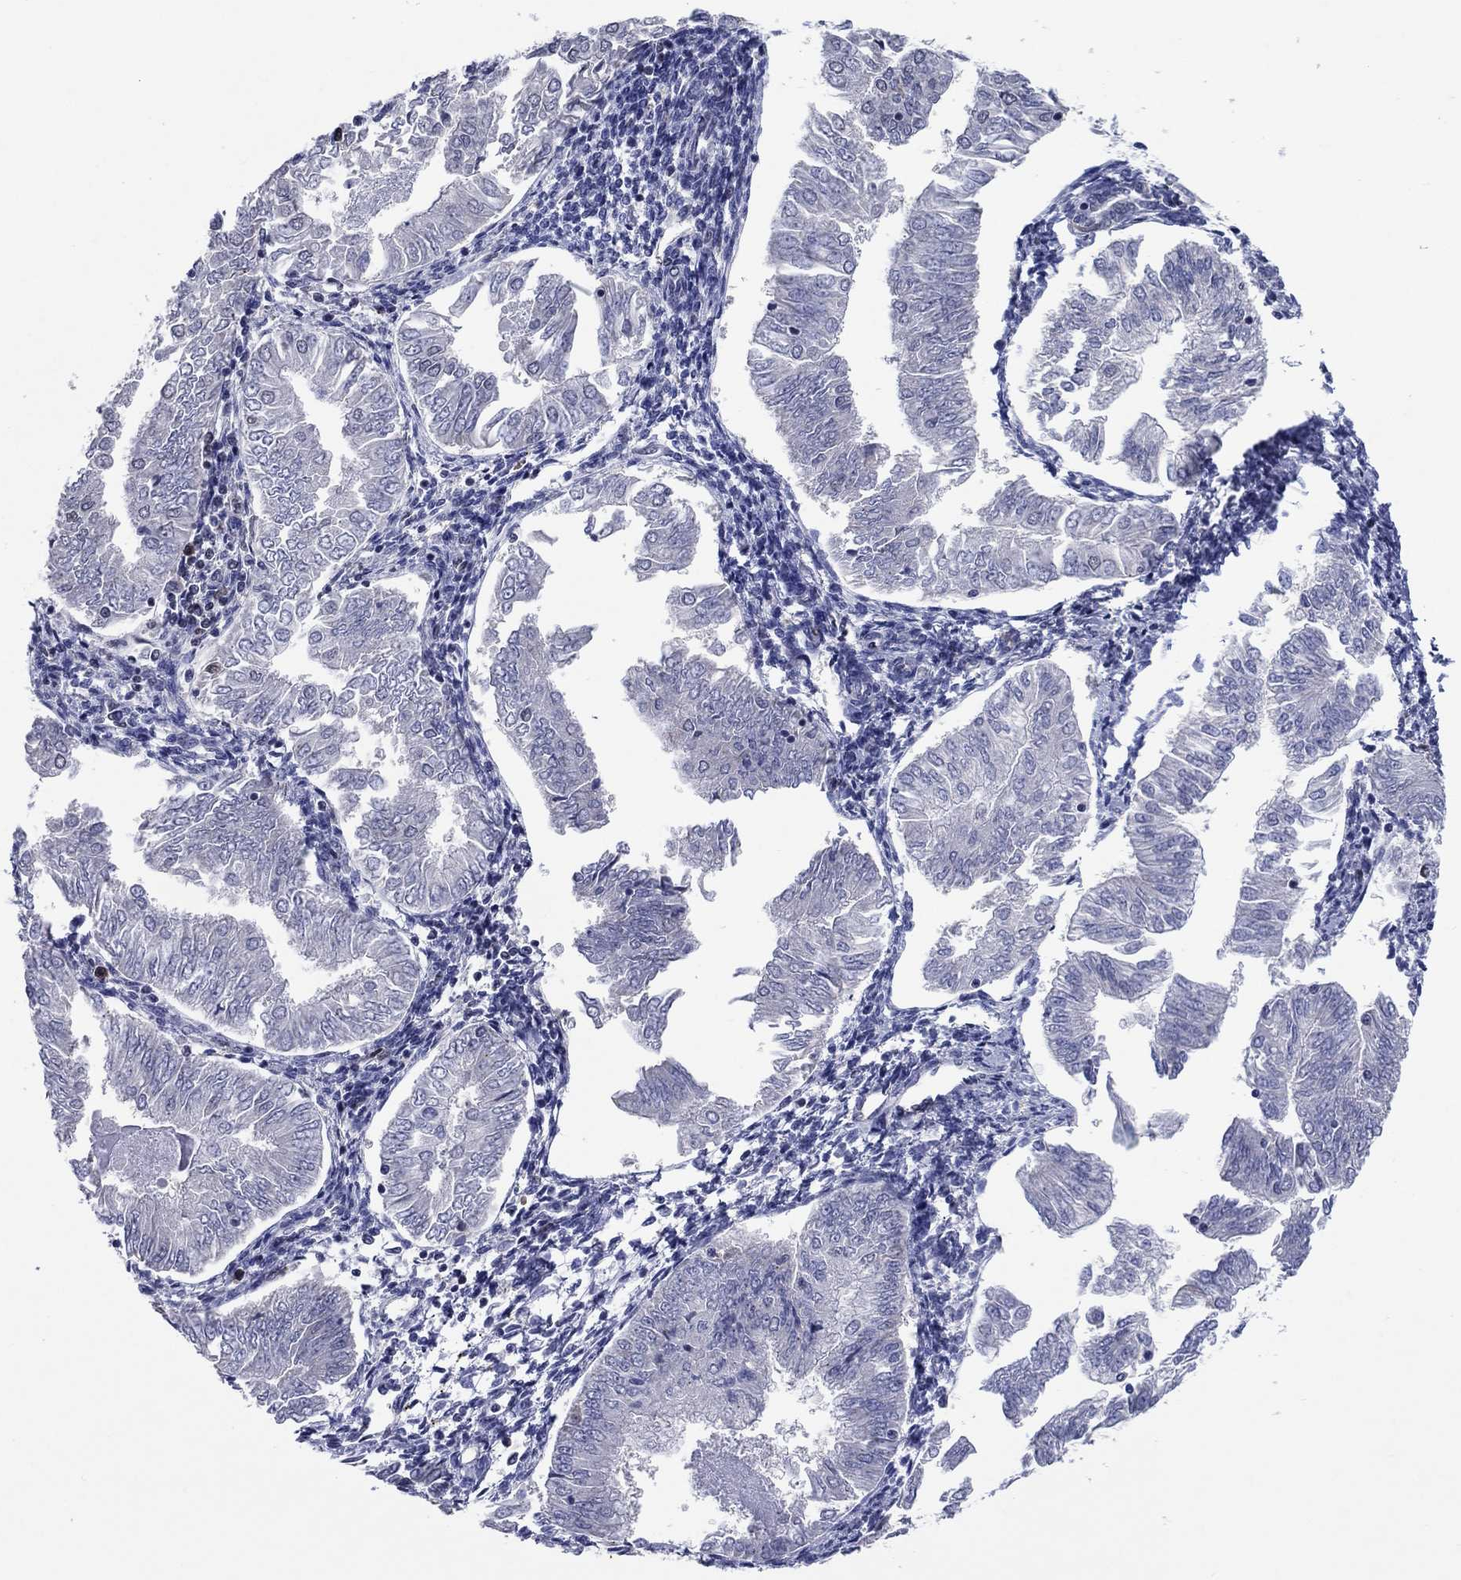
{"staining": {"intensity": "negative", "quantity": "none", "location": "none"}, "tissue": "endometrial cancer", "cell_type": "Tumor cells", "image_type": "cancer", "snomed": [{"axis": "morphology", "description": "Adenocarcinoma, NOS"}, {"axis": "topography", "description": "Endometrium"}], "caption": "There is no significant positivity in tumor cells of endometrial cancer. (DAB immunohistochemistry (IHC) visualized using brightfield microscopy, high magnification).", "gene": "TYMS", "patient": {"sex": "female", "age": 53}}